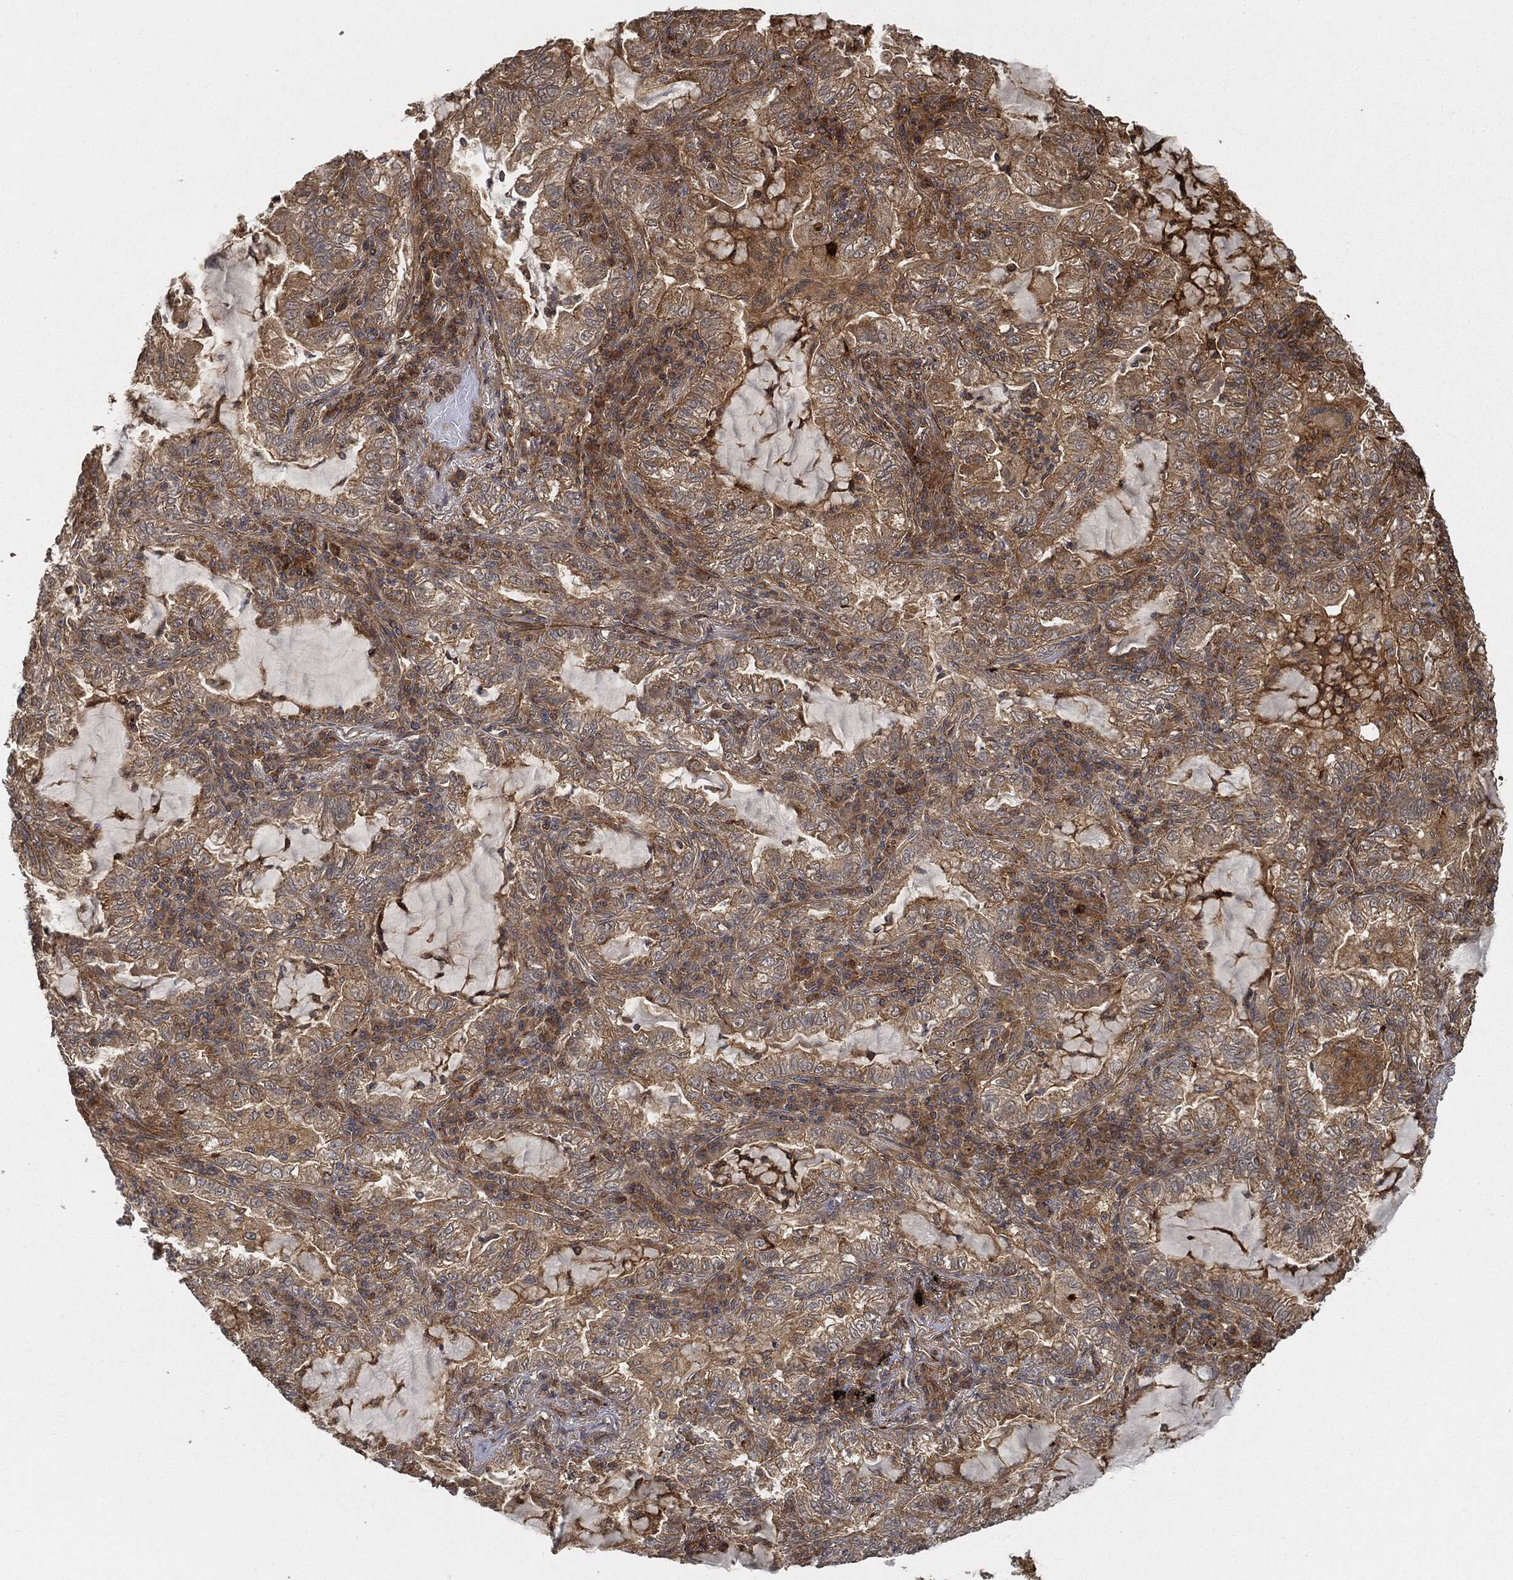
{"staining": {"intensity": "moderate", "quantity": "<25%", "location": "cytoplasmic/membranous"}, "tissue": "lung cancer", "cell_type": "Tumor cells", "image_type": "cancer", "snomed": [{"axis": "morphology", "description": "Adenocarcinoma, NOS"}, {"axis": "topography", "description": "Lung"}], "caption": "DAB (3,3'-diaminobenzidine) immunohistochemical staining of lung adenocarcinoma reveals moderate cytoplasmic/membranous protein expression in about <25% of tumor cells.", "gene": "TPT1", "patient": {"sex": "female", "age": 73}}